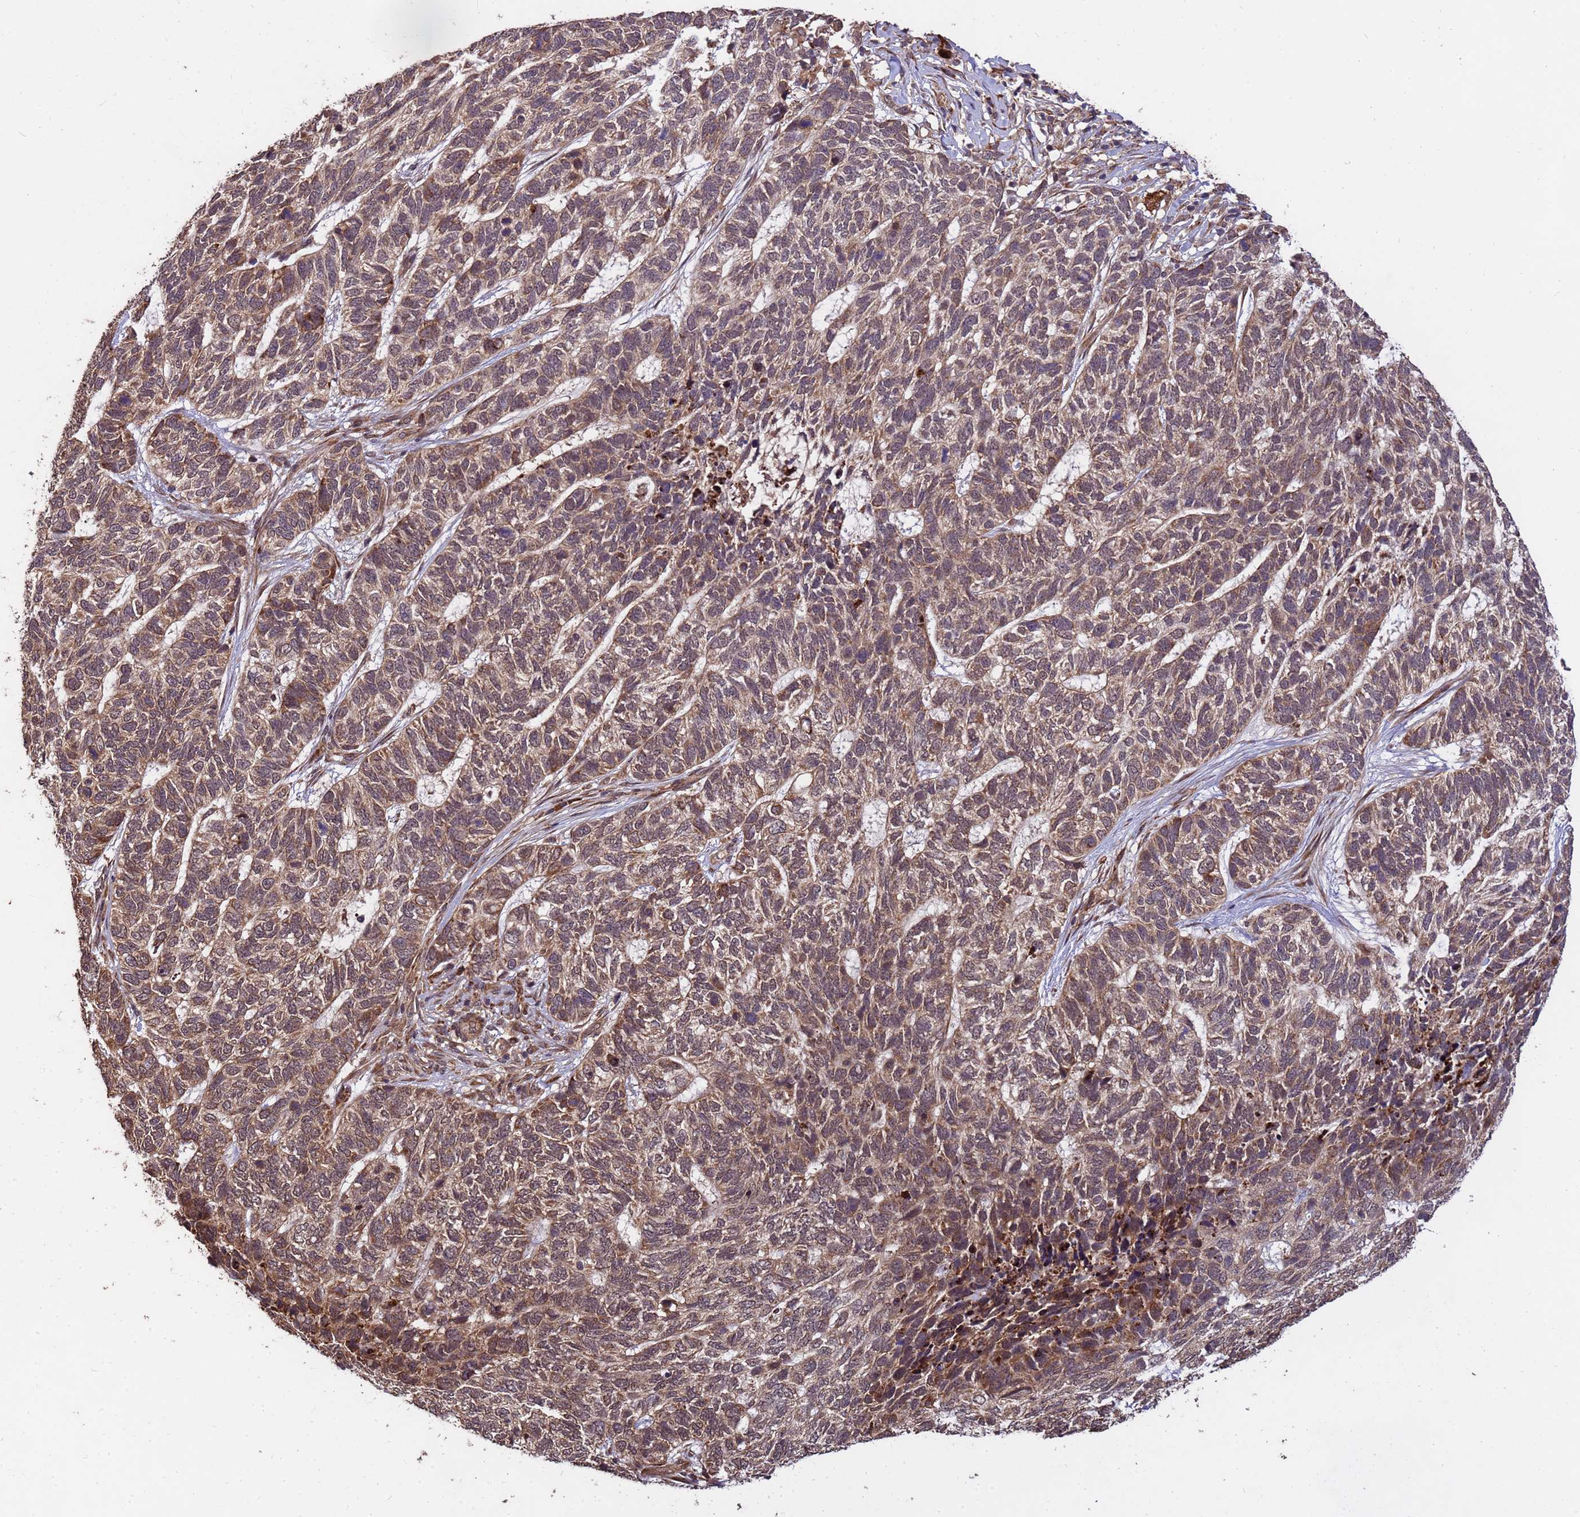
{"staining": {"intensity": "moderate", "quantity": ">75%", "location": "cytoplasmic/membranous,nuclear"}, "tissue": "skin cancer", "cell_type": "Tumor cells", "image_type": "cancer", "snomed": [{"axis": "morphology", "description": "Basal cell carcinoma"}, {"axis": "topography", "description": "Skin"}], "caption": "Skin basal cell carcinoma stained with DAB (3,3'-diaminobenzidine) immunohistochemistry (IHC) shows medium levels of moderate cytoplasmic/membranous and nuclear expression in approximately >75% of tumor cells.", "gene": "ZNF619", "patient": {"sex": "female", "age": 65}}